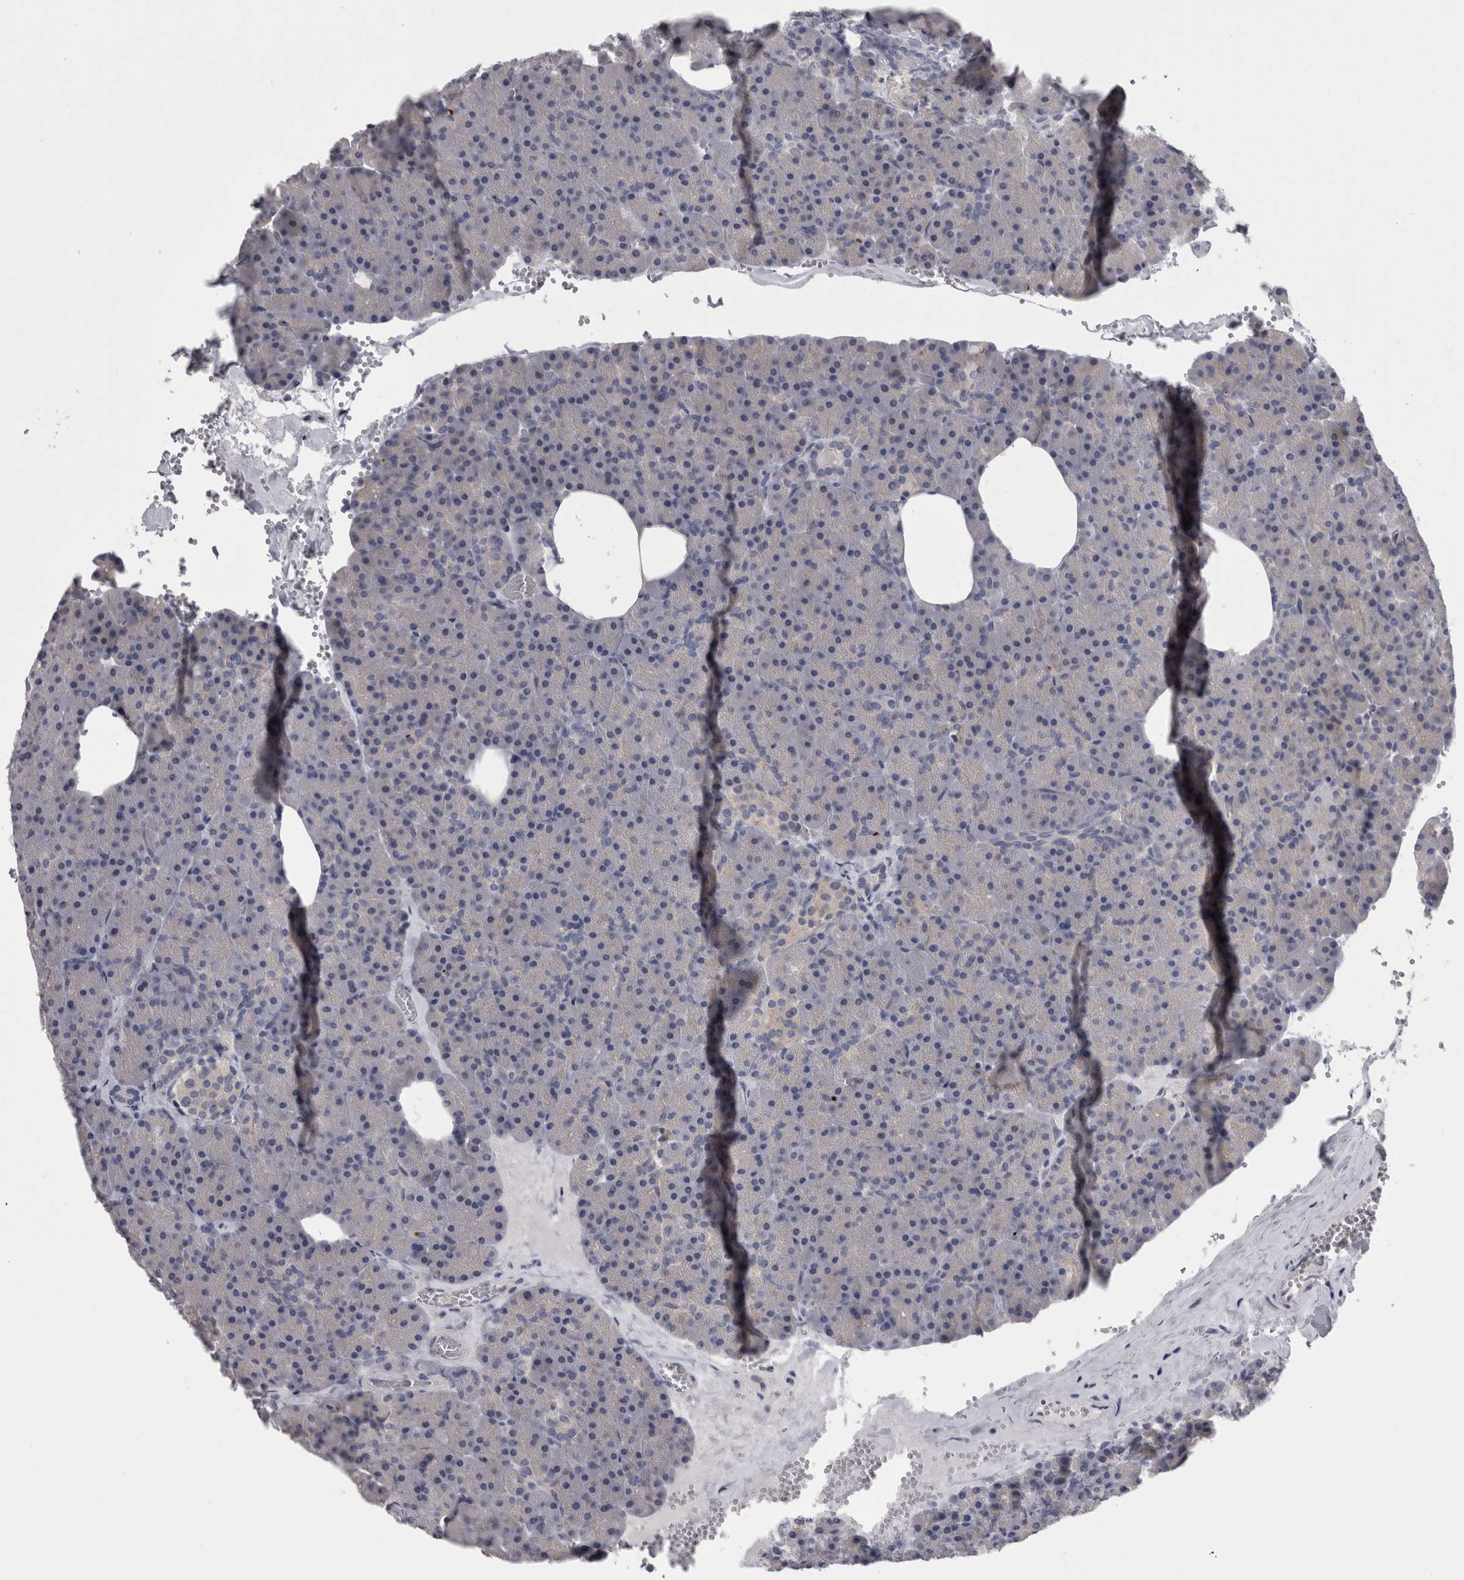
{"staining": {"intensity": "negative", "quantity": "none", "location": "none"}, "tissue": "pancreas", "cell_type": "Exocrine glandular cells", "image_type": "normal", "snomed": [{"axis": "morphology", "description": "Normal tissue, NOS"}, {"axis": "morphology", "description": "Carcinoid, malignant, NOS"}, {"axis": "topography", "description": "Pancreas"}], "caption": "Benign pancreas was stained to show a protein in brown. There is no significant expression in exocrine glandular cells. (Stains: DAB IHC with hematoxylin counter stain, Microscopy: brightfield microscopy at high magnification).", "gene": "LYZL6", "patient": {"sex": "female", "age": 35}}